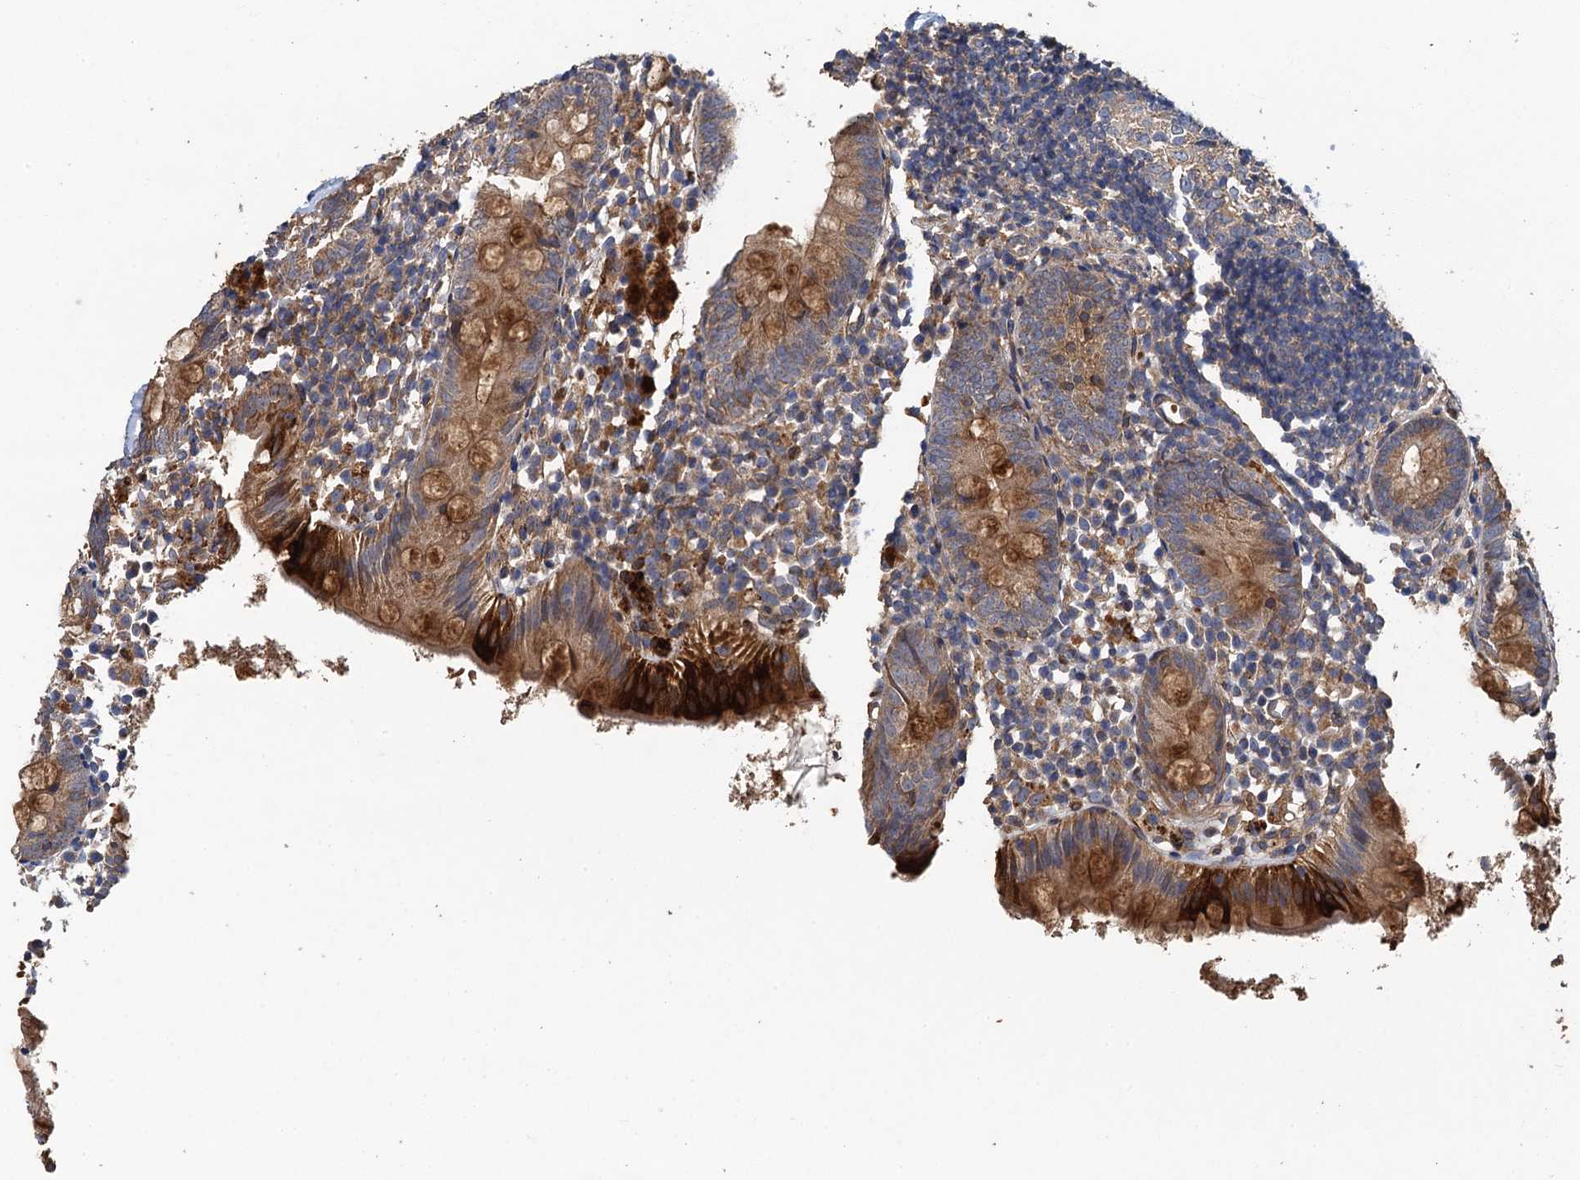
{"staining": {"intensity": "moderate", "quantity": ">75%", "location": "cytoplasmic/membranous"}, "tissue": "appendix", "cell_type": "Glandular cells", "image_type": "normal", "snomed": [{"axis": "morphology", "description": "Normal tissue, NOS"}, {"axis": "topography", "description": "Appendix"}], "caption": "The photomicrograph displays a brown stain indicating the presence of a protein in the cytoplasmic/membranous of glandular cells in appendix. The protein of interest is shown in brown color, while the nuclei are stained blue.", "gene": "RSAD2", "patient": {"sex": "female", "age": 20}}